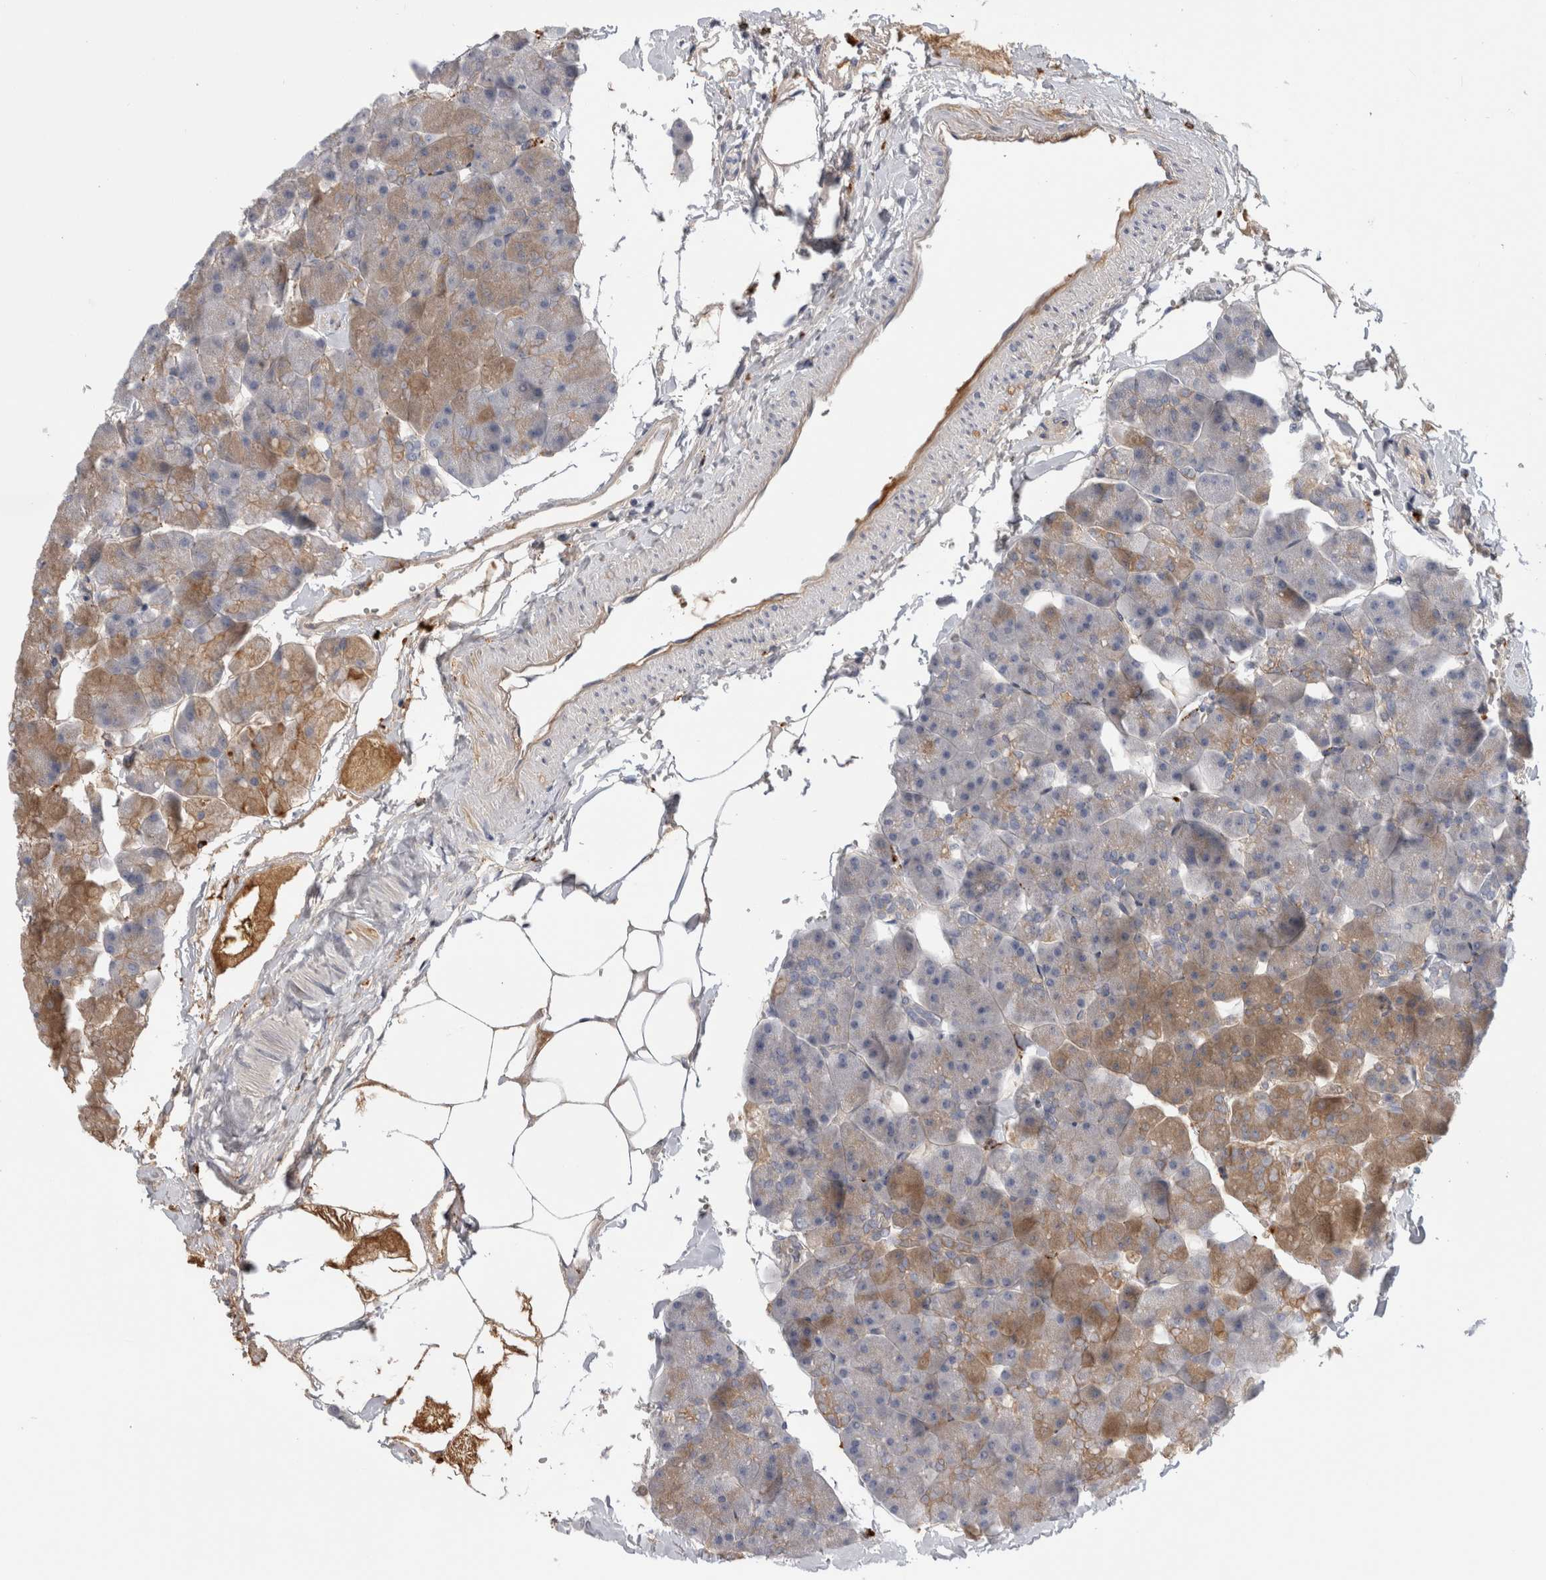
{"staining": {"intensity": "moderate", "quantity": "<25%", "location": "cytoplasmic/membranous"}, "tissue": "pancreas", "cell_type": "Exocrine glandular cells", "image_type": "normal", "snomed": [{"axis": "morphology", "description": "Normal tissue, NOS"}, {"axis": "topography", "description": "Pancreas"}], "caption": "Immunohistochemistry image of unremarkable pancreas: pancreas stained using IHC displays low levels of moderate protein expression localized specifically in the cytoplasmic/membranous of exocrine glandular cells, appearing as a cytoplasmic/membranous brown color.", "gene": "TBCE", "patient": {"sex": "male", "age": 35}}